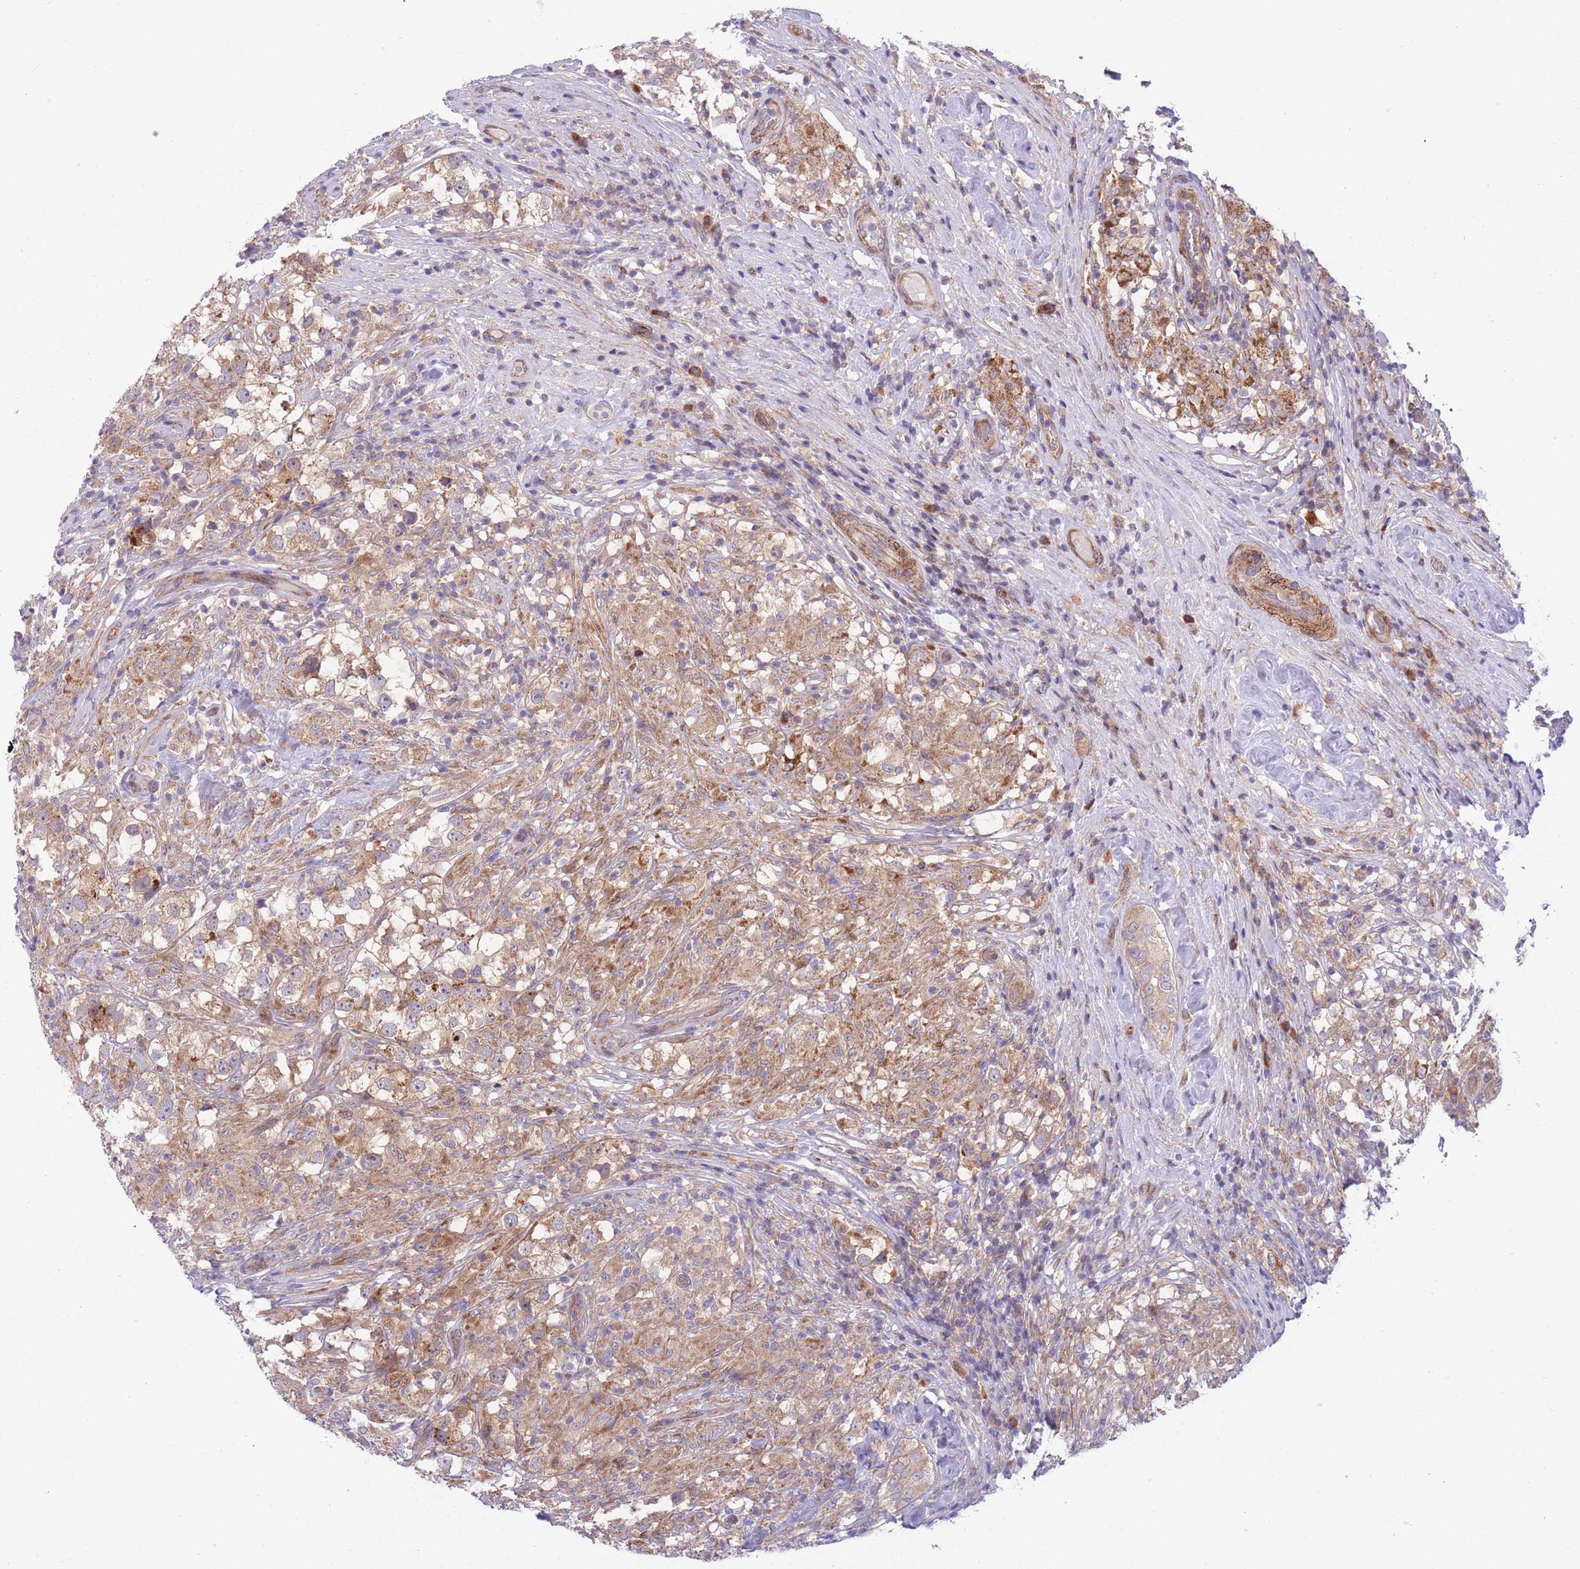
{"staining": {"intensity": "strong", "quantity": "25%-75%", "location": "cytoplasmic/membranous"}, "tissue": "testis cancer", "cell_type": "Tumor cells", "image_type": "cancer", "snomed": [{"axis": "morphology", "description": "Seminoma, NOS"}, {"axis": "topography", "description": "Testis"}], "caption": "Human testis cancer (seminoma) stained with a brown dye reveals strong cytoplasmic/membranous positive positivity in approximately 25%-75% of tumor cells.", "gene": "CHAC1", "patient": {"sex": "male", "age": 46}}